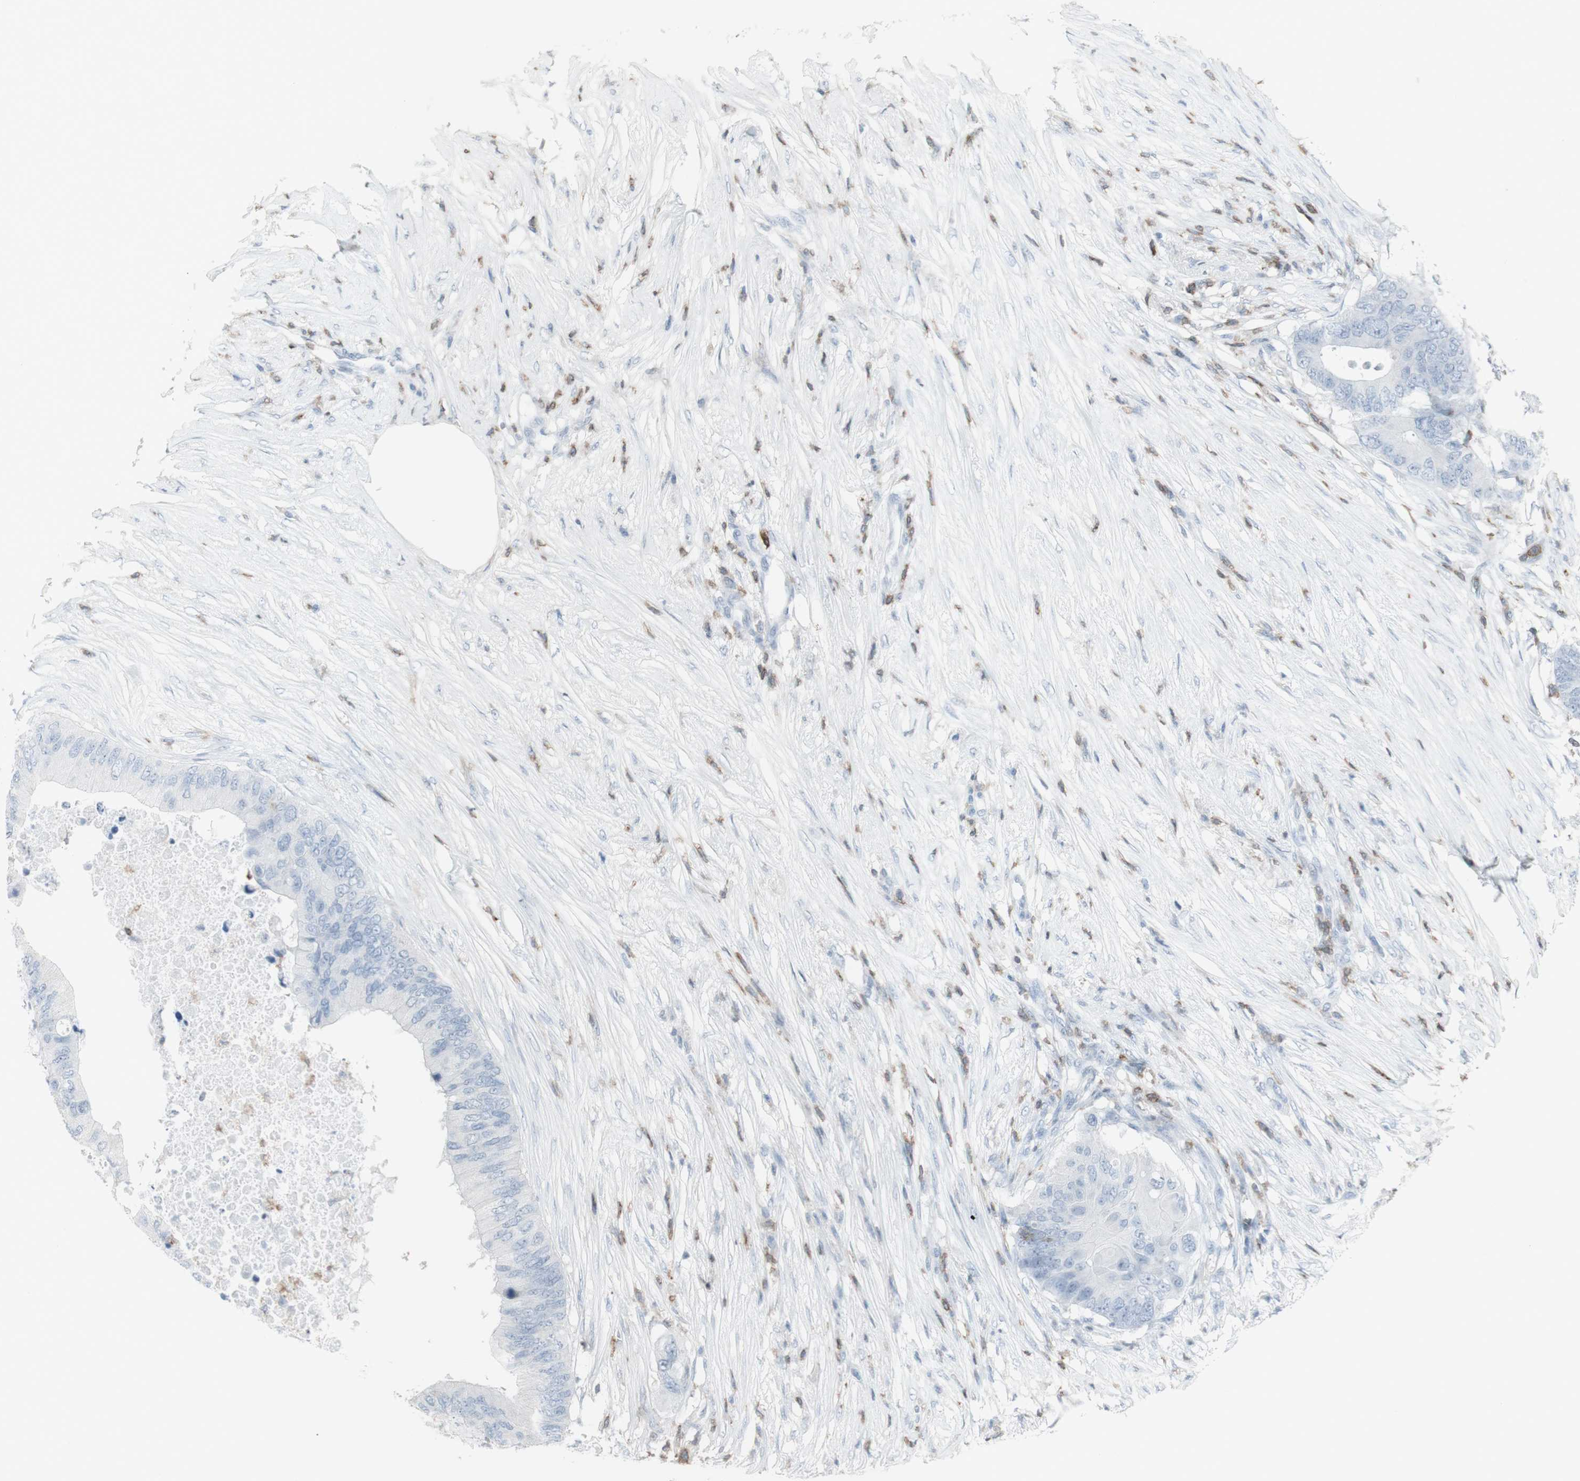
{"staining": {"intensity": "negative", "quantity": "none", "location": "none"}, "tissue": "colorectal cancer", "cell_type": "Tumor cells", "image_type": "cancer", "snomed": [{"axis": "morphology", "description": "Adenocarcinoma, NOS"}, {"axis": "topography", "description": "Colon"}], "caption": "Tumor cells show no significant protein expression in adenocarcinoma (colorectal).", "gene": "NRG1", "patient": {"sex": "male", "age": 71}}